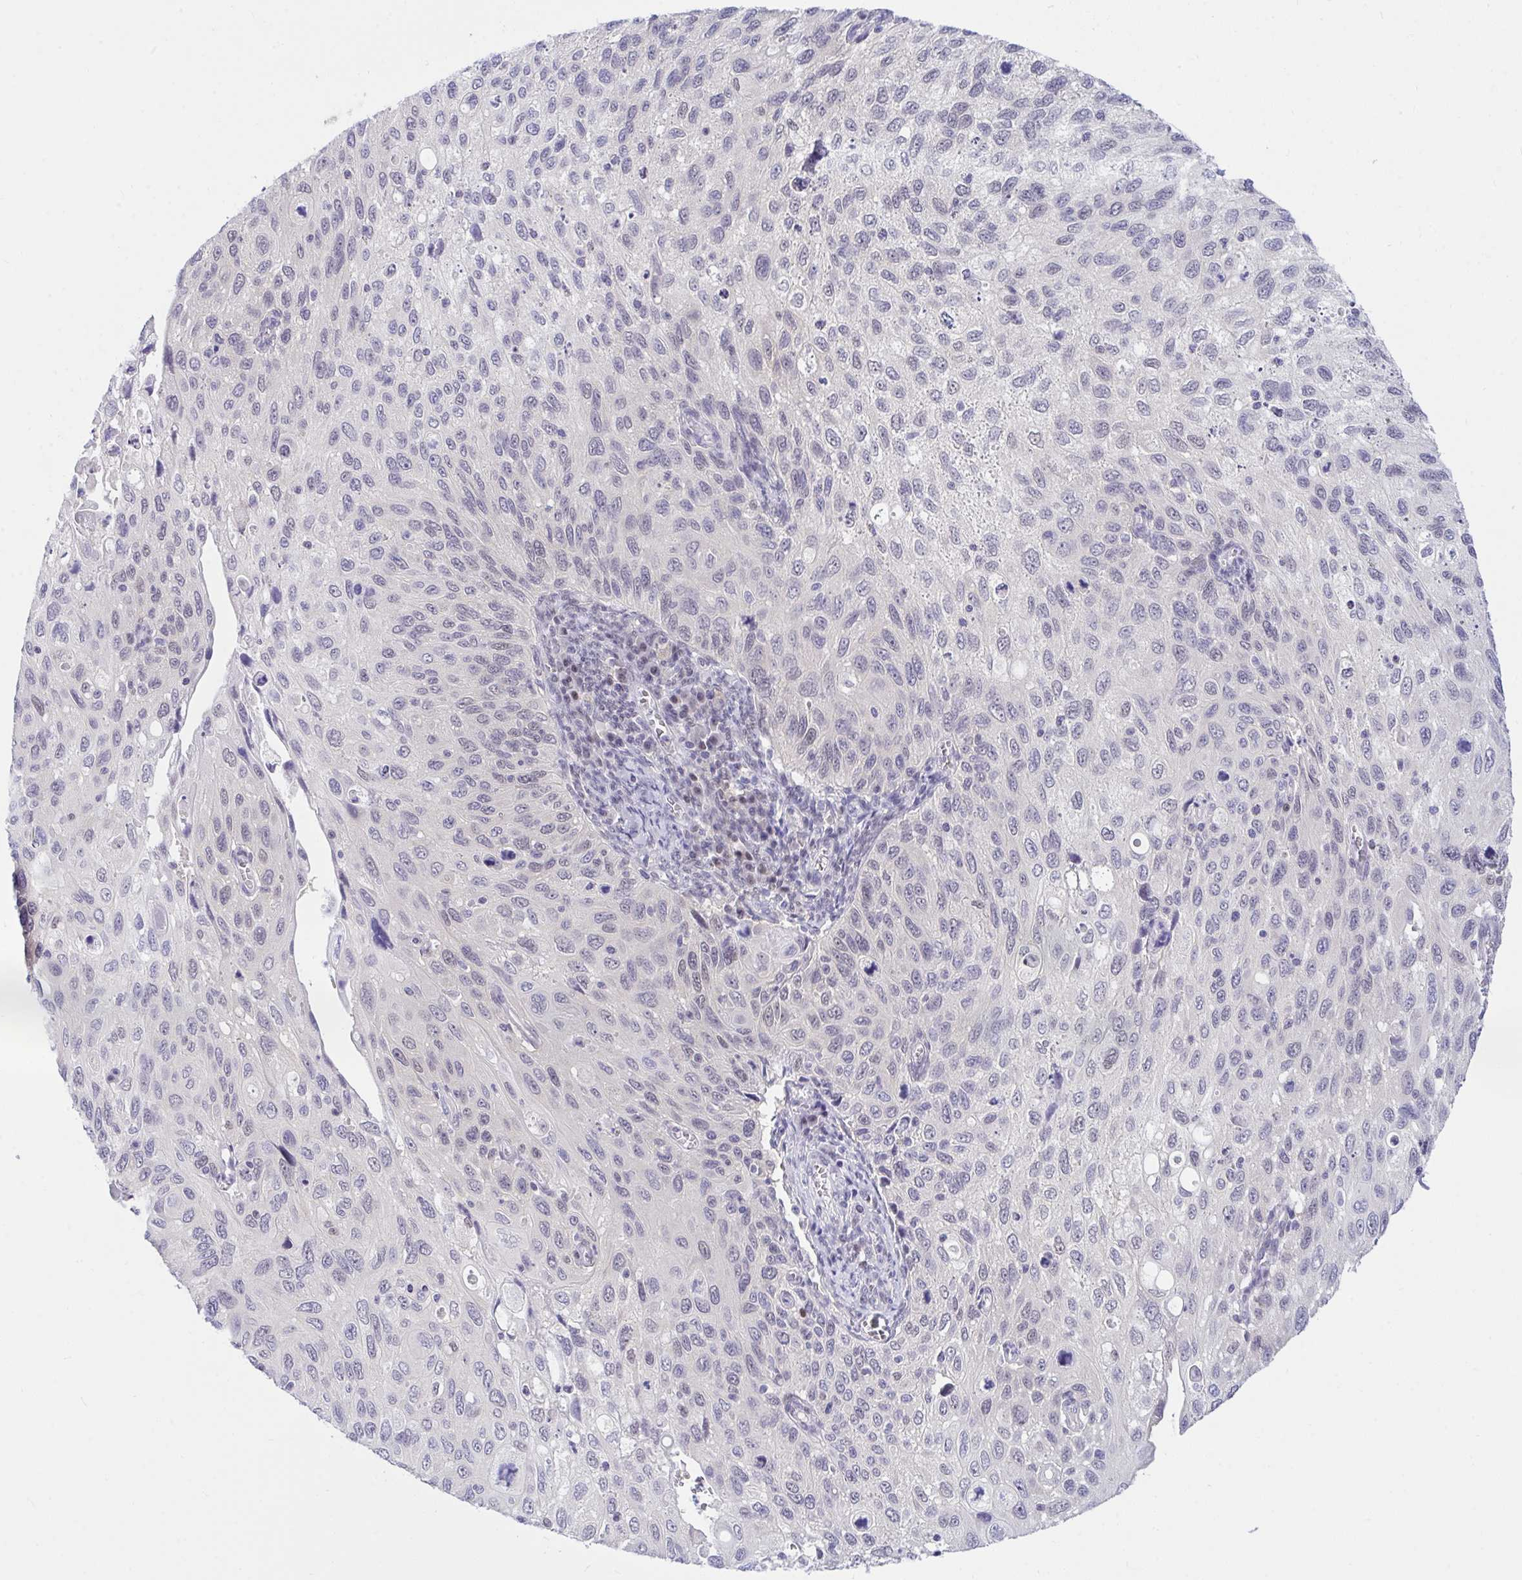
{"staining": {"intensity": "negative", "quantity": "none", "location": "none"}, "tissue": "cervical cancer", "cell_type": "Tumor cells", "image_type": "cancer", "snomed": [{"axis": "morphology", "description": "Squamous cell carcinoma, NOS"}, {"axis": "topography", "description": "Cervix"}], "caption": "Immunohistochemistry photomicrograph of neoplastic tissue: human cervical cancer stained with DAB (3,3'-diaminobenzidine) demonstrates no significant protein positivity in tumor cells.", "gene": "THOP1", "patient": {"sex": "female", "age": 70}}